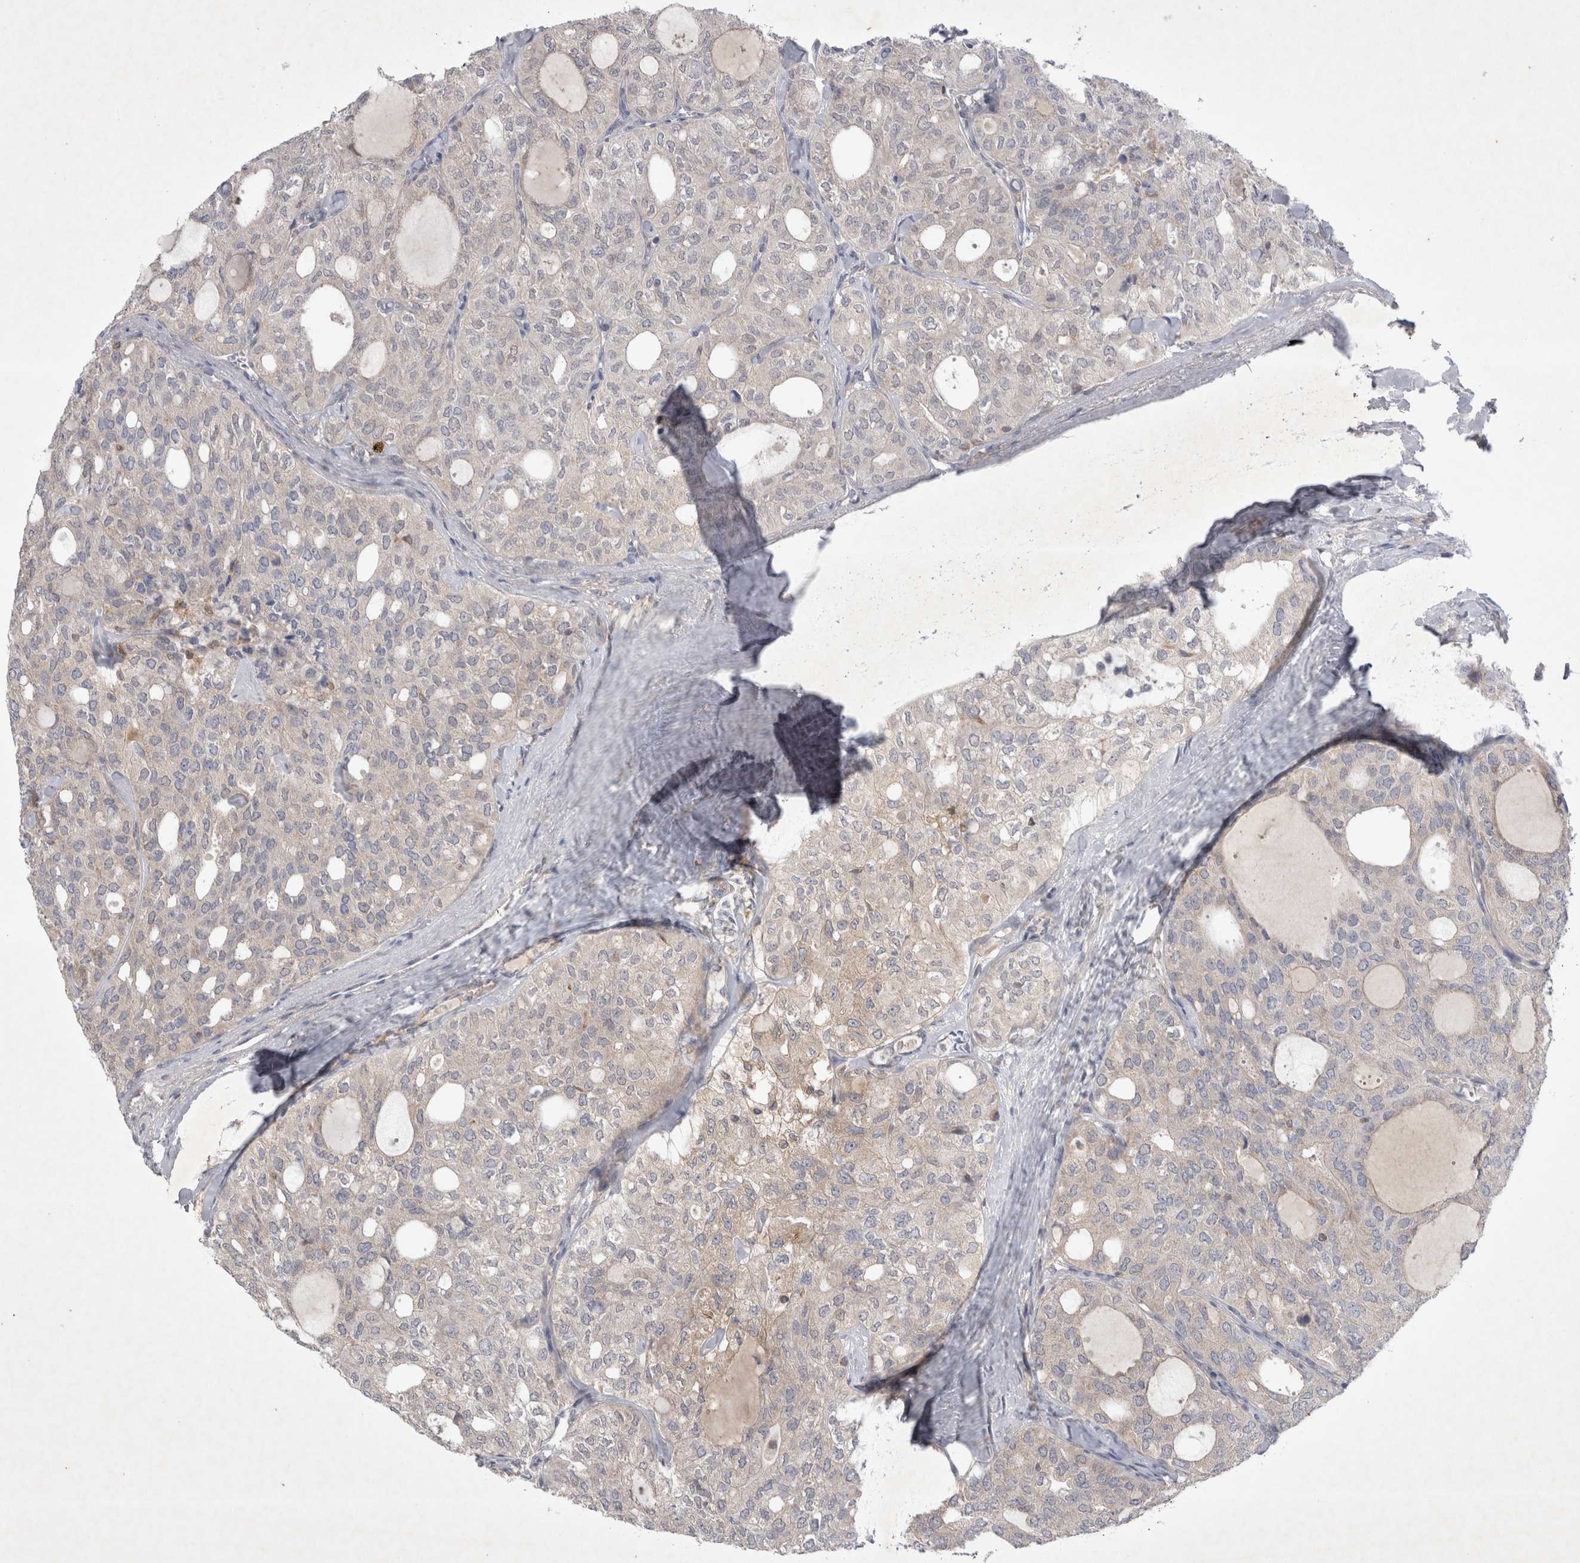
{"staining": {"intensity": "negative", "quantity": "none", "location": "none"}, "tissue": "thyroid cancer", "cell_type": "Tumor cells", "image_type": "cancer", "snomed": [{"axis": "morphology", "description": "Follicular adenoma carcinoma, NOS"}, {"axis": "topography", "description": "Thyroid gland"}], "caption": "Protein analysis of thyroid follicular adenoma carcinoma reveals no significant positivity in tumor cells. Brightfield microscopy of immunohistochemistry (IHC) stained with DAB (3,3'-diaminobenzidine) (brown) and hematoxylin (blue), captured at high magnification.", "gene": "SRD5A3", "patient": {"sex": "male", "age": 75}}